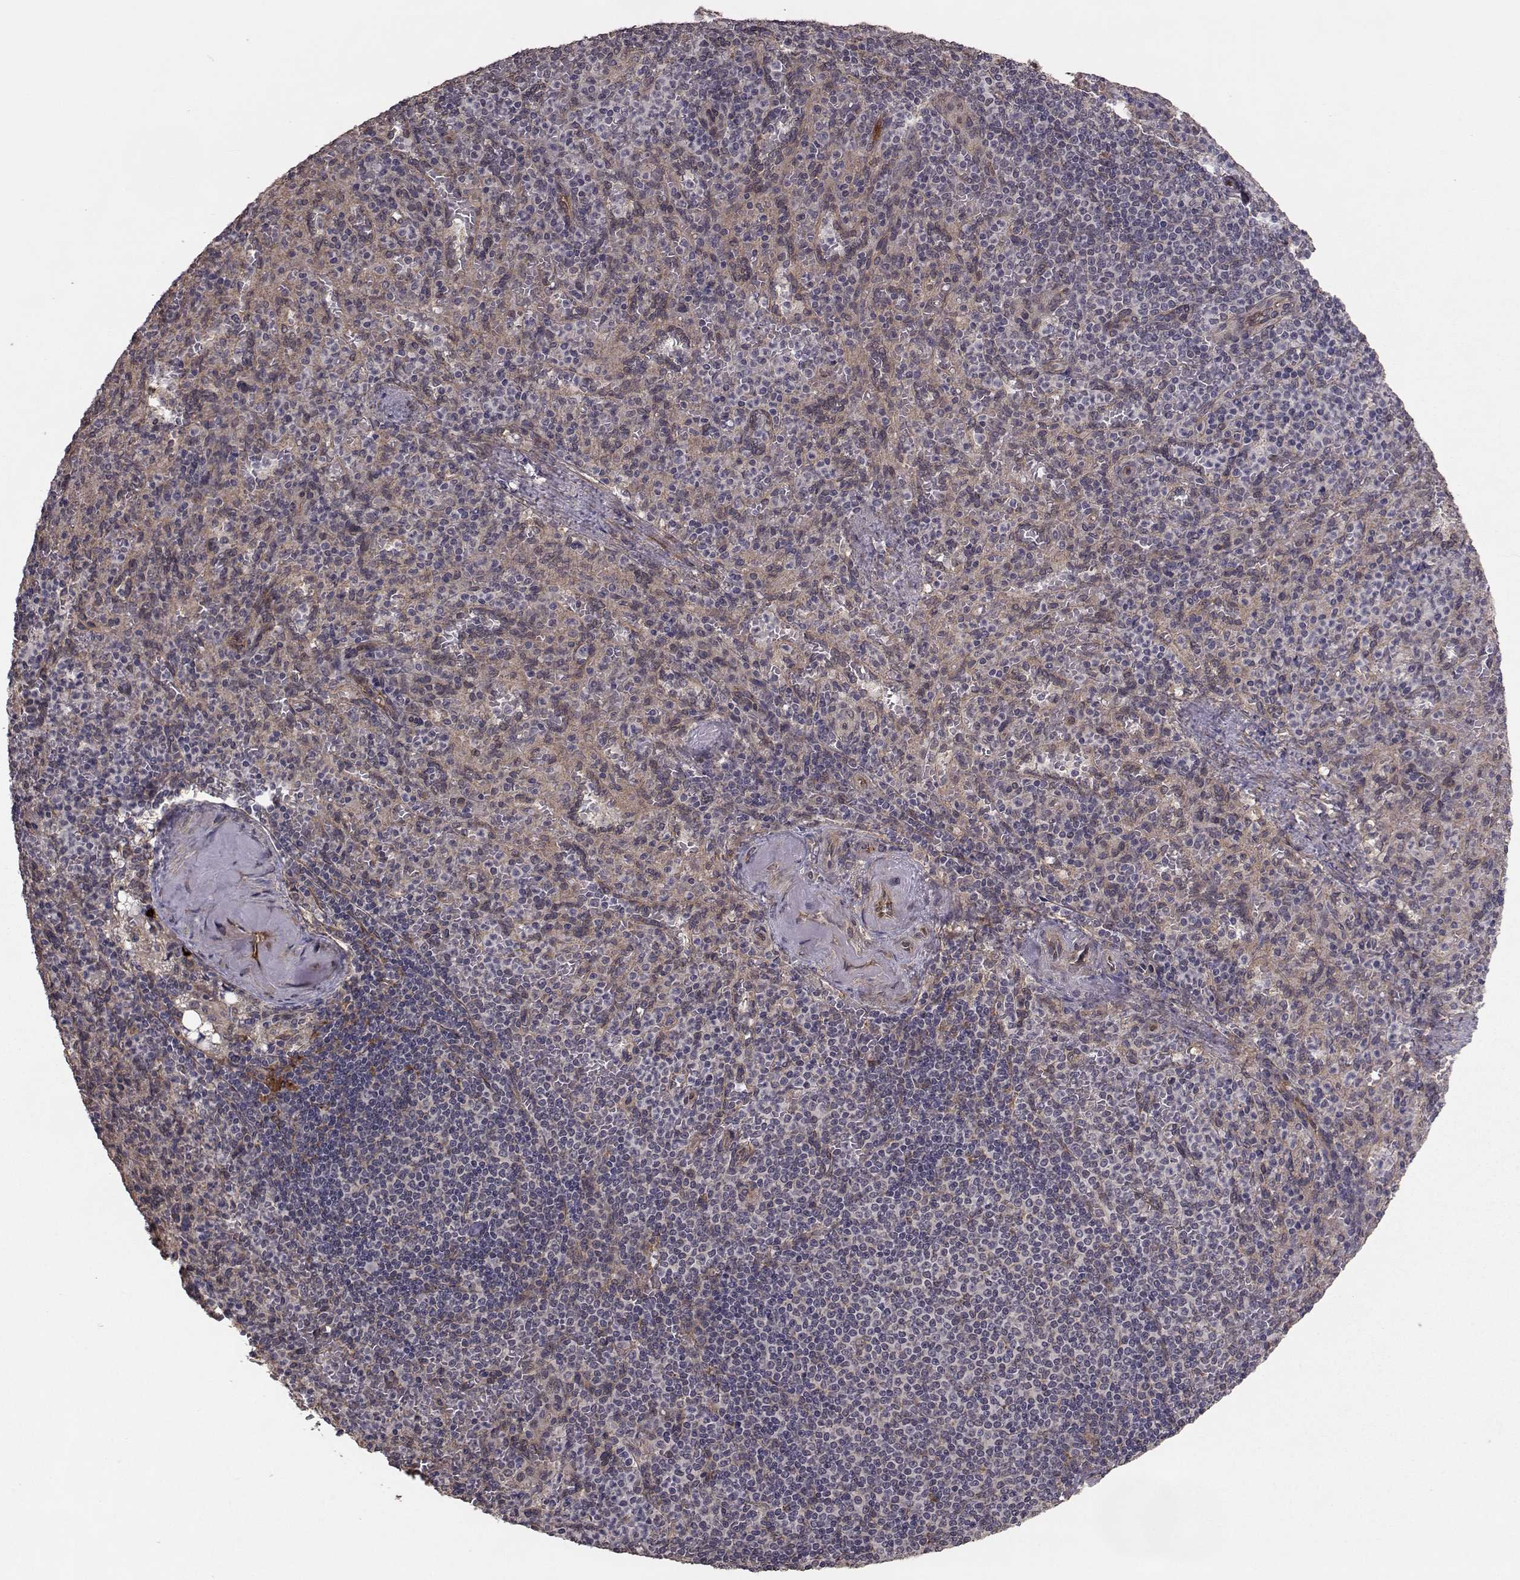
{"staining": {"intensity": "weak", "quantity": "25%-75%", "location": "cytoplasmic/membranous"}, "tissue": "spleen", "cell_type": "Cells in red pulp", "image_type": "normal", "snomed": [{"axis": "morphology", "description": "Normal tissue, NOS"}, {"axis": "topography", "description": "Spleen"}], "caption": "Immunohistochemistry (IHC) photomicrograph of unremarkable human spleen stained for a protein (brown), which demonstrates low levels of weak cytoplasmic/membranous positivity in approximately 25%-75% of cells in red pulp.", "gene": "TRIP10", "patient": {"sex": "female", "age": 74}}